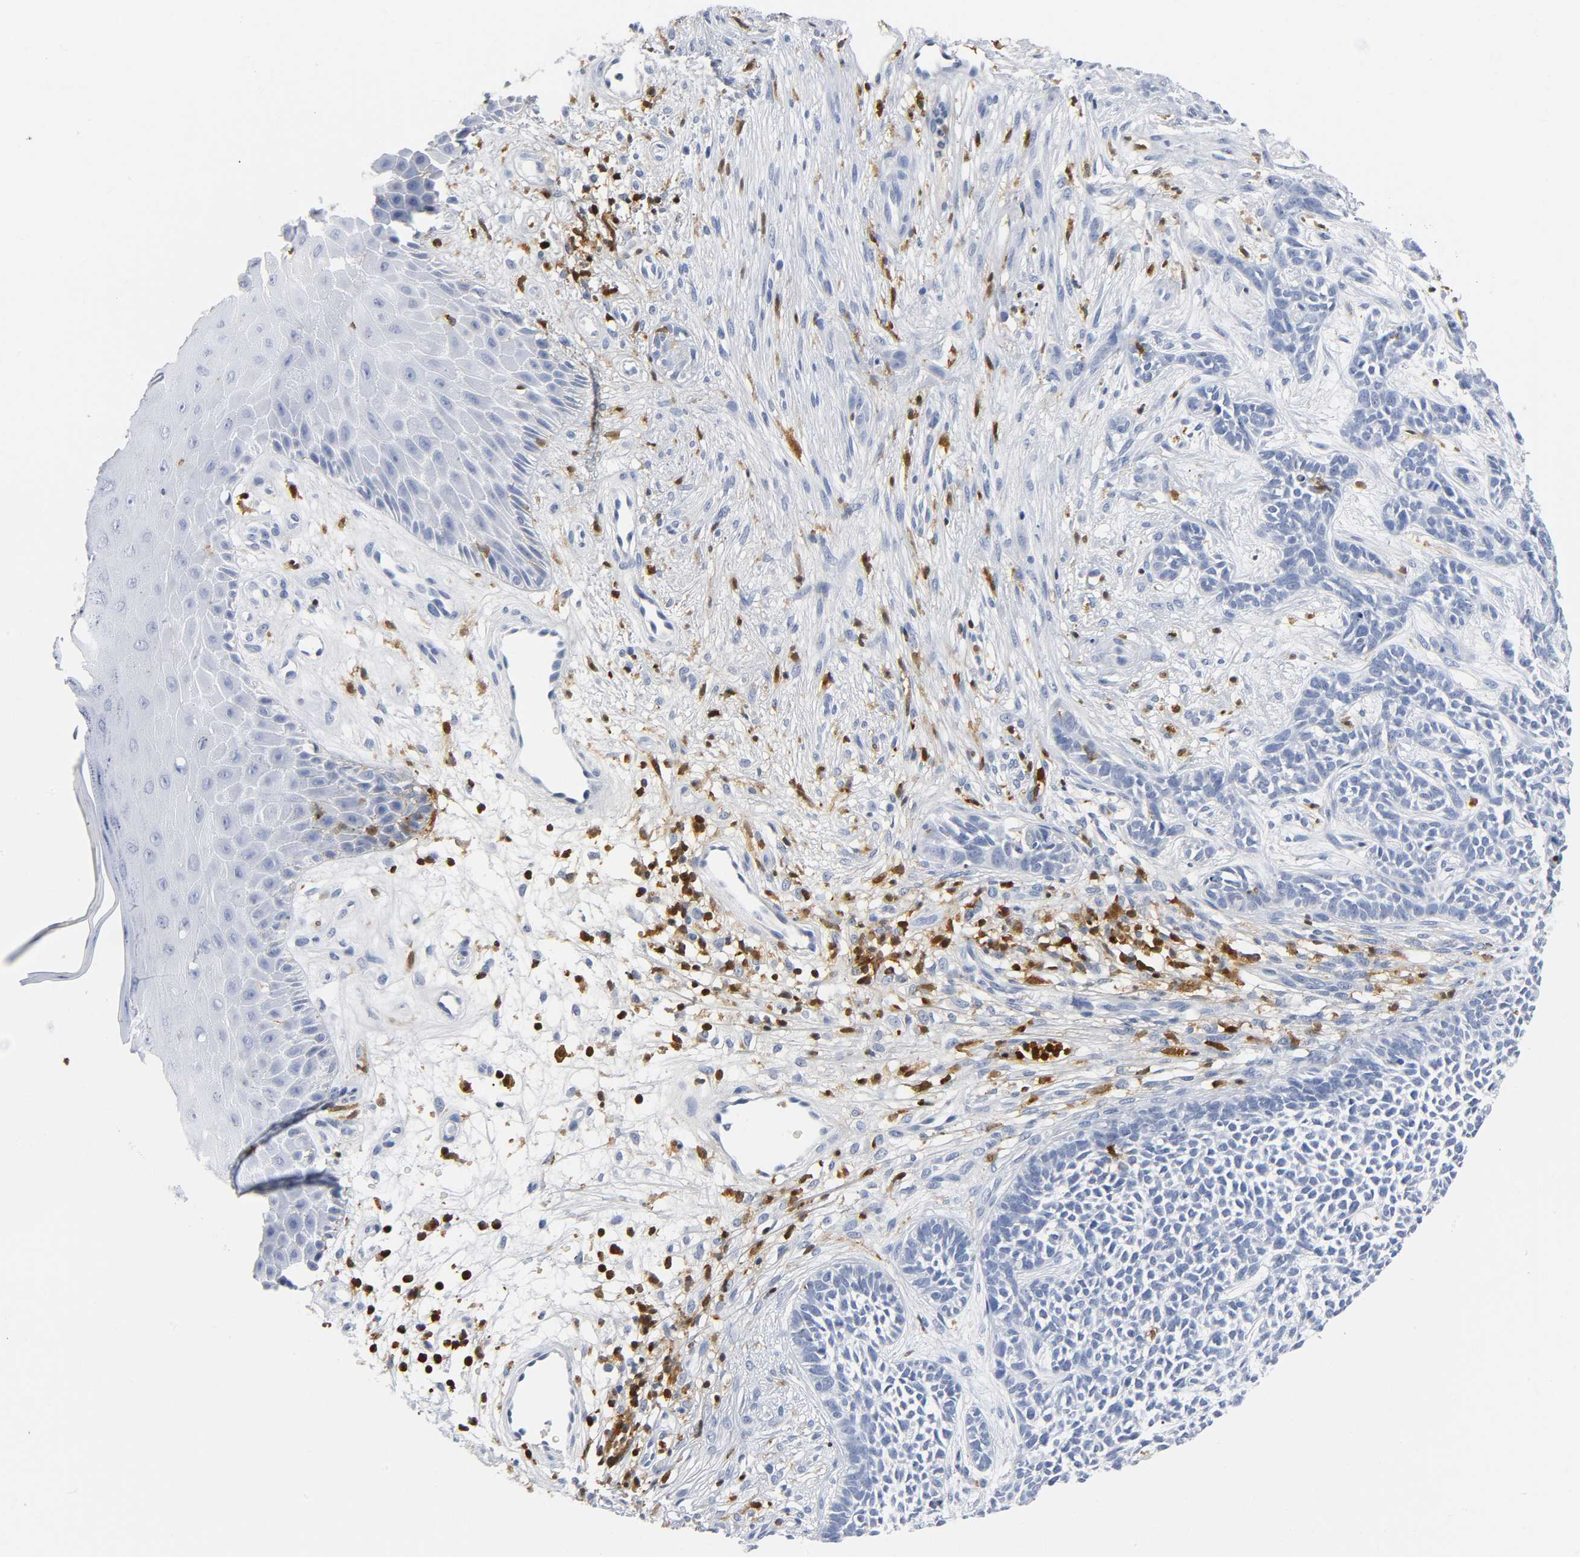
{"staining": {"intensity": "negative", "quantity": "none", "location": "none"}, "tissue": "skin cancer", "cell_type": "Tumor cells", "image_type": "cancer", "snomed": [{"axis": "morphology", "description": "Basal cell carcinoma"}, {"axis": "topography", "description": "Skin"}], "caption": "Tumor cells are negative for protein expression in human basal cell carcinoma (skin).", "gene": "DOK2", "patient": {"sex": "female", "age": 84}}